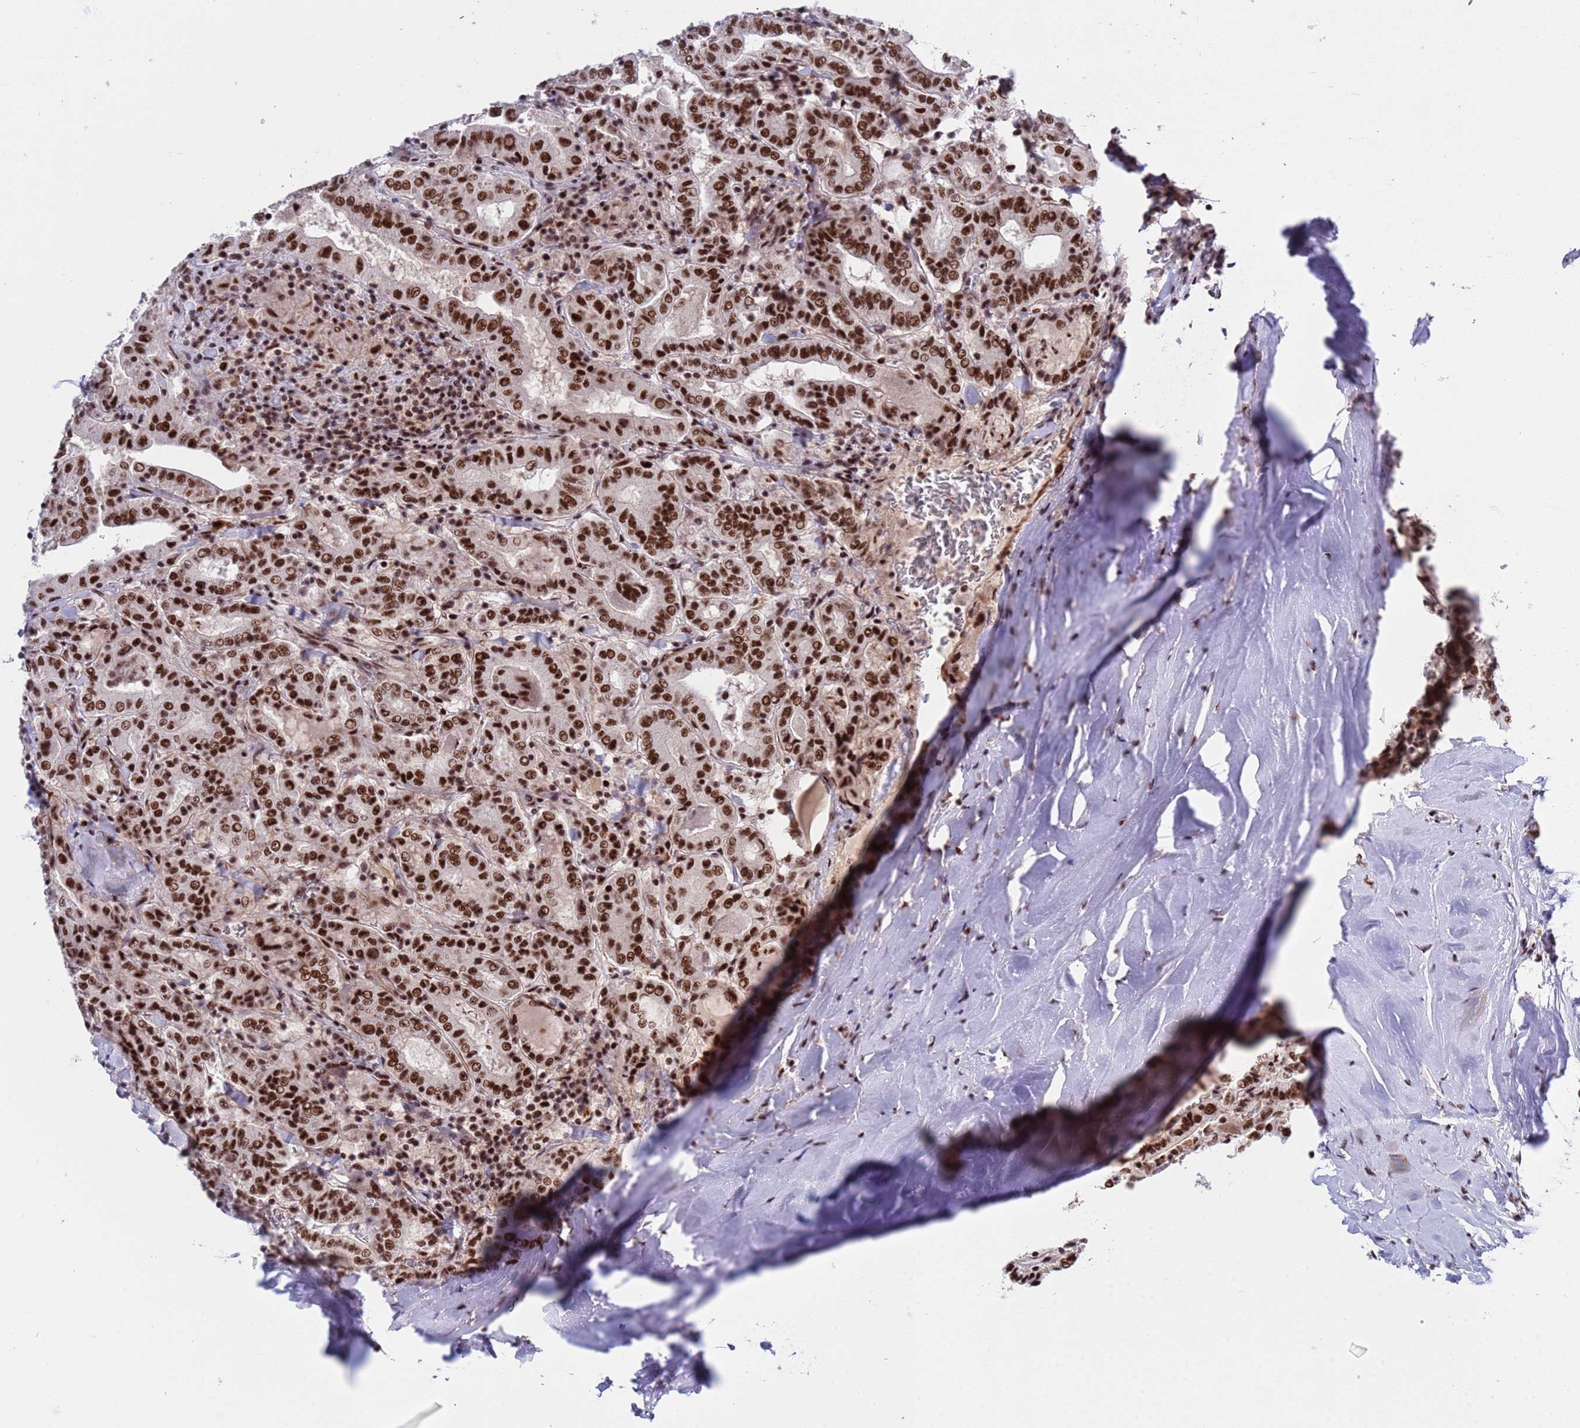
{"staining": {"intensity": "strong", "quantity": ">75%", "location": "nuclear"}, "tissue": "thyroid cancer", "cell_type": "Tumor cells", "image_type": "cancer", "snomed": [{"axis": "morphology", "description": "Papillary adenocarcinoma, NOS"}, {"axis": "topography", "description": "Thyroid gland"}], "caption": "Immunohistochemistry (IHC) of thyroid papillary adenocarcinoma reveals high levels of strong nuclear expression in approximately >75% of tumor cells. (IHC, brightfield microscopy, high magnification).", "gene": "THOC2", "patient": {"sex": "female", "age": 72}}